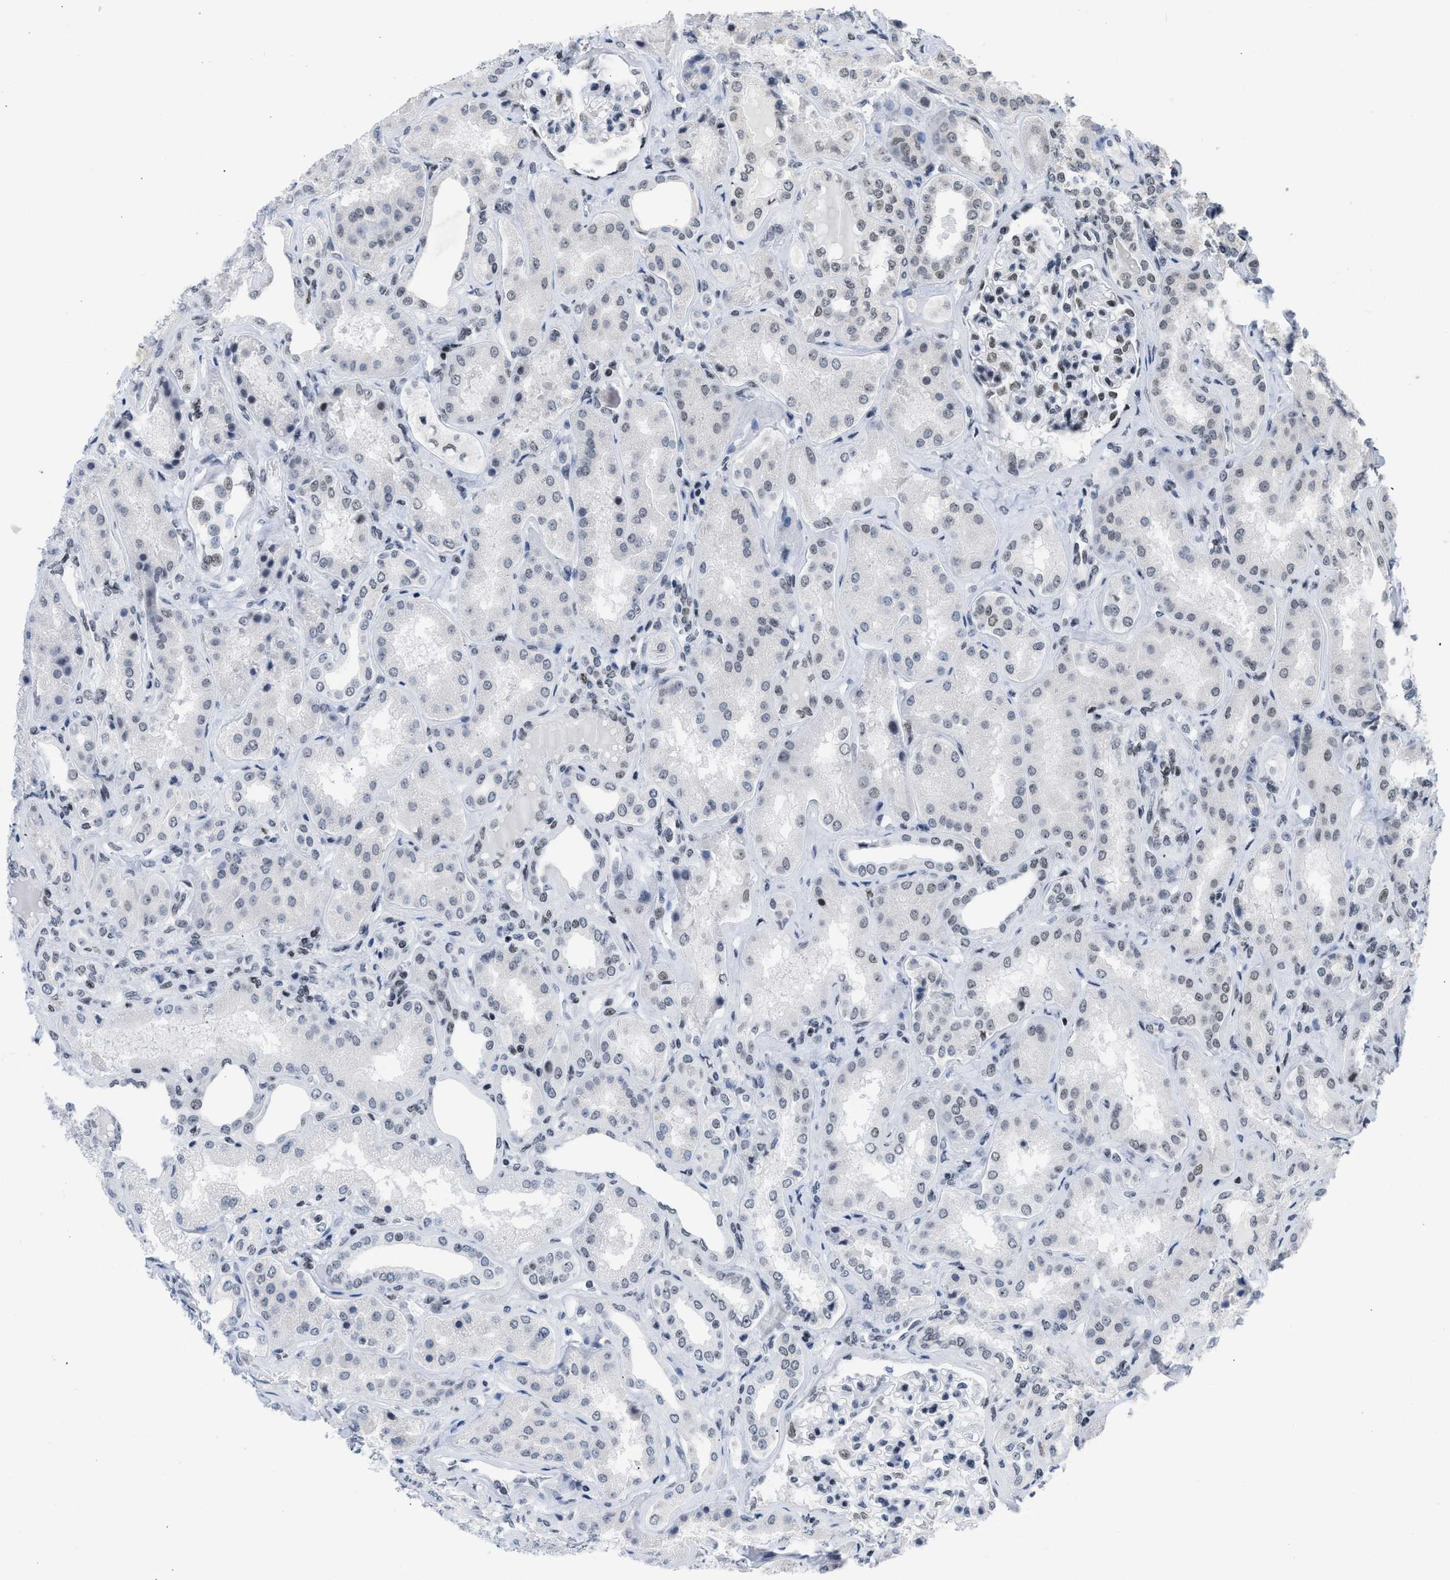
{"staining": {"intensity": "moderate", "quantity": "25%-75%", "location": "nuclear"}, "tissue": "kidney", "cell_type": "Cells in glomeruli", "image_type": "normal", "snomed": [{"axis": "morphology", "description": "Normal tissue, NOS"}, {"axis": "topography", "description": "Kidney"}], "caption": "Brown immunohistochemical staining in normal human kidney demonstrates moderate nuclear positivity in approximately 25%-75% of cells in glomeruli. (DAB = brown stain, brightfield microscopy at high magnification).", "gene": "TERF2IP", "patient": {"sex": "female", "age": 56}}